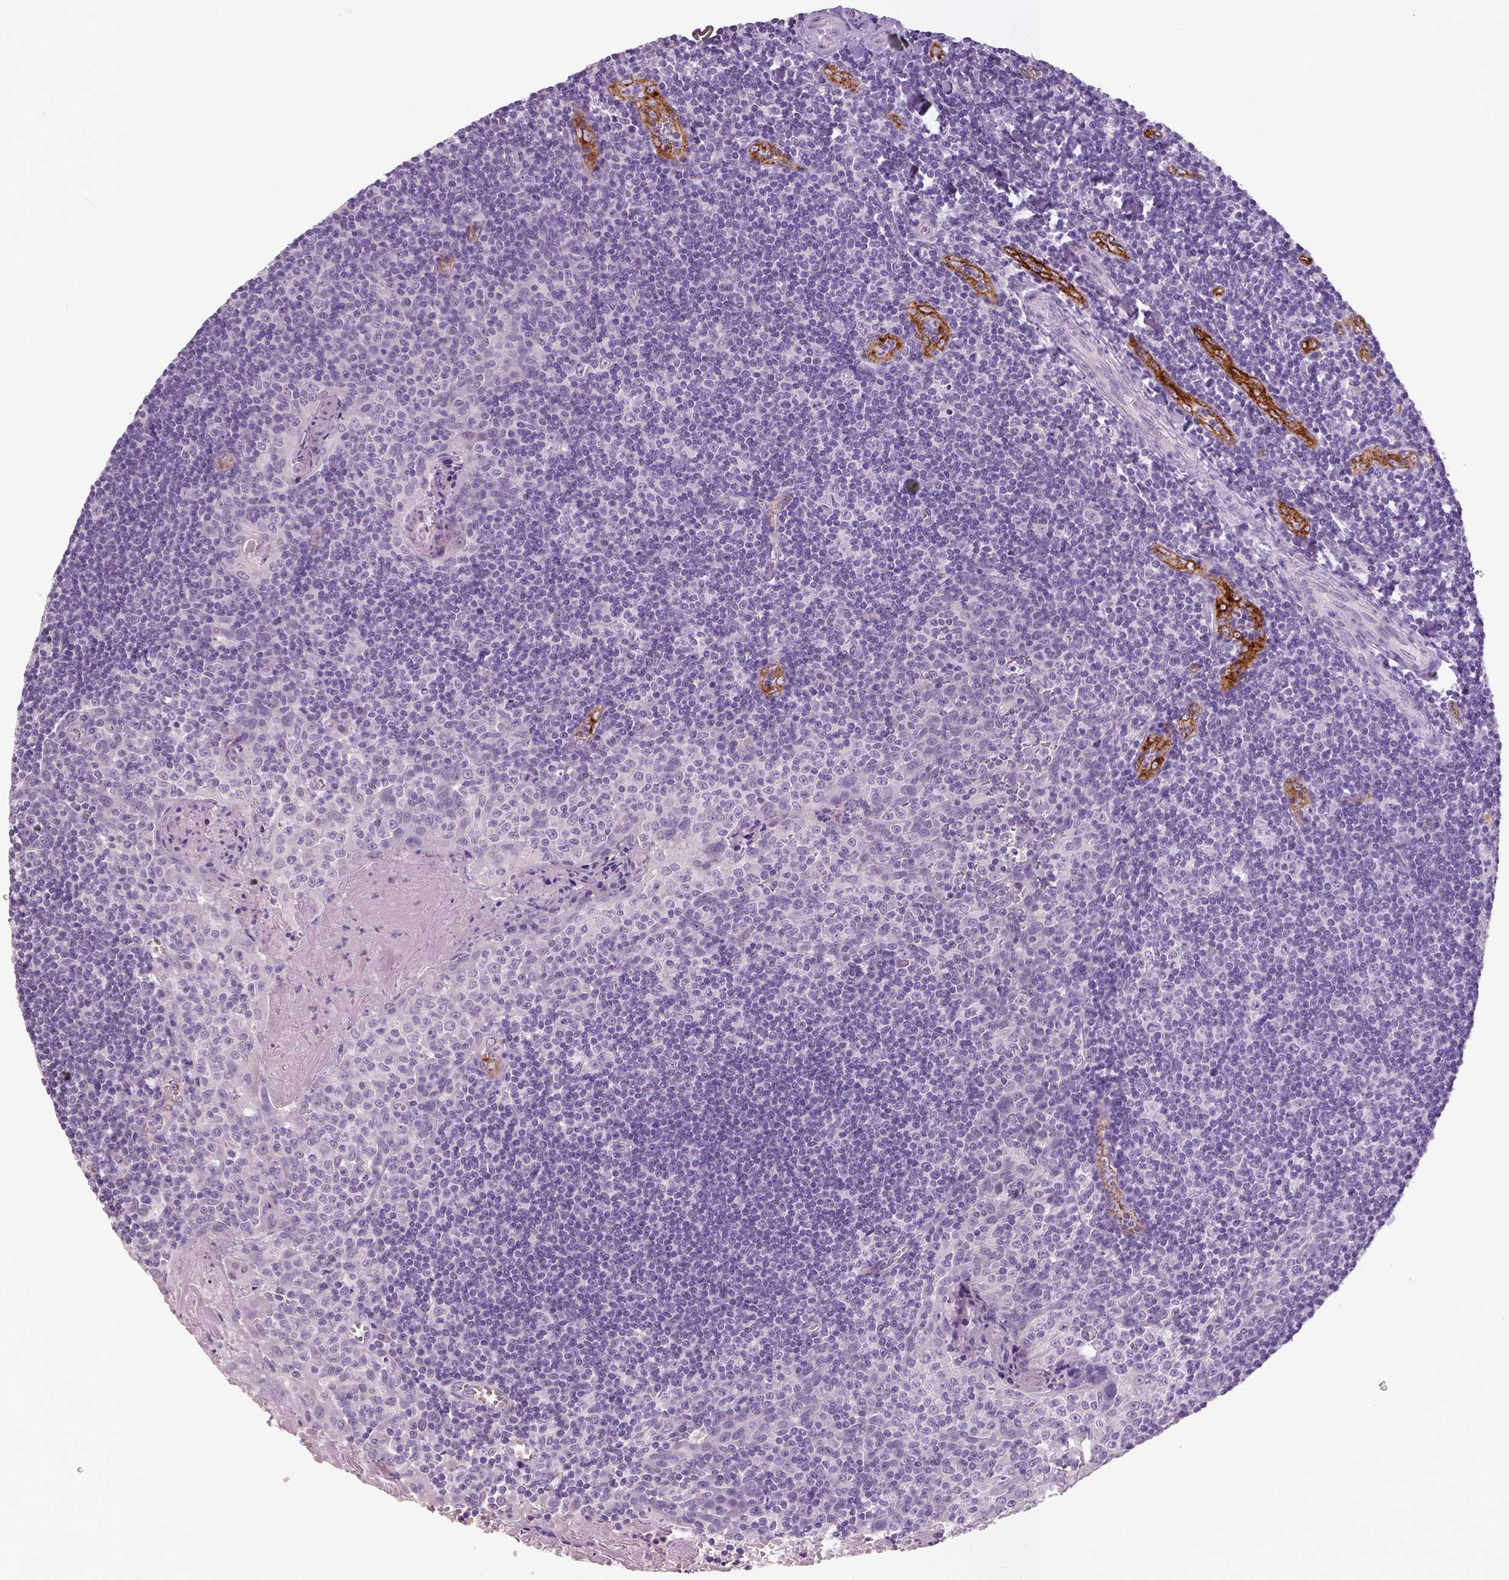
{"staining": {"intensity": "negative", "quantity": "none", "location": "none"}, "tissue": "tonsil", "cell_type": "Germinal center cells", "image_type": "normal", "snomed": [{"axis": "morphology", "description": "Normal tissue, NOS"}, {"axis": "morphology", "description": "Inflammation, NOS"}, {"axis": "topography", "description": "Tonsil"}], "caption": "High magnification brightfield microscopy of benign tonsil stained with DAB (brown) and counterstained with hematoxylin (blue): germinal center cells show no significant staining.", "gene": "TSPAN7", "patient": {"sex": "female", "age": 31}}